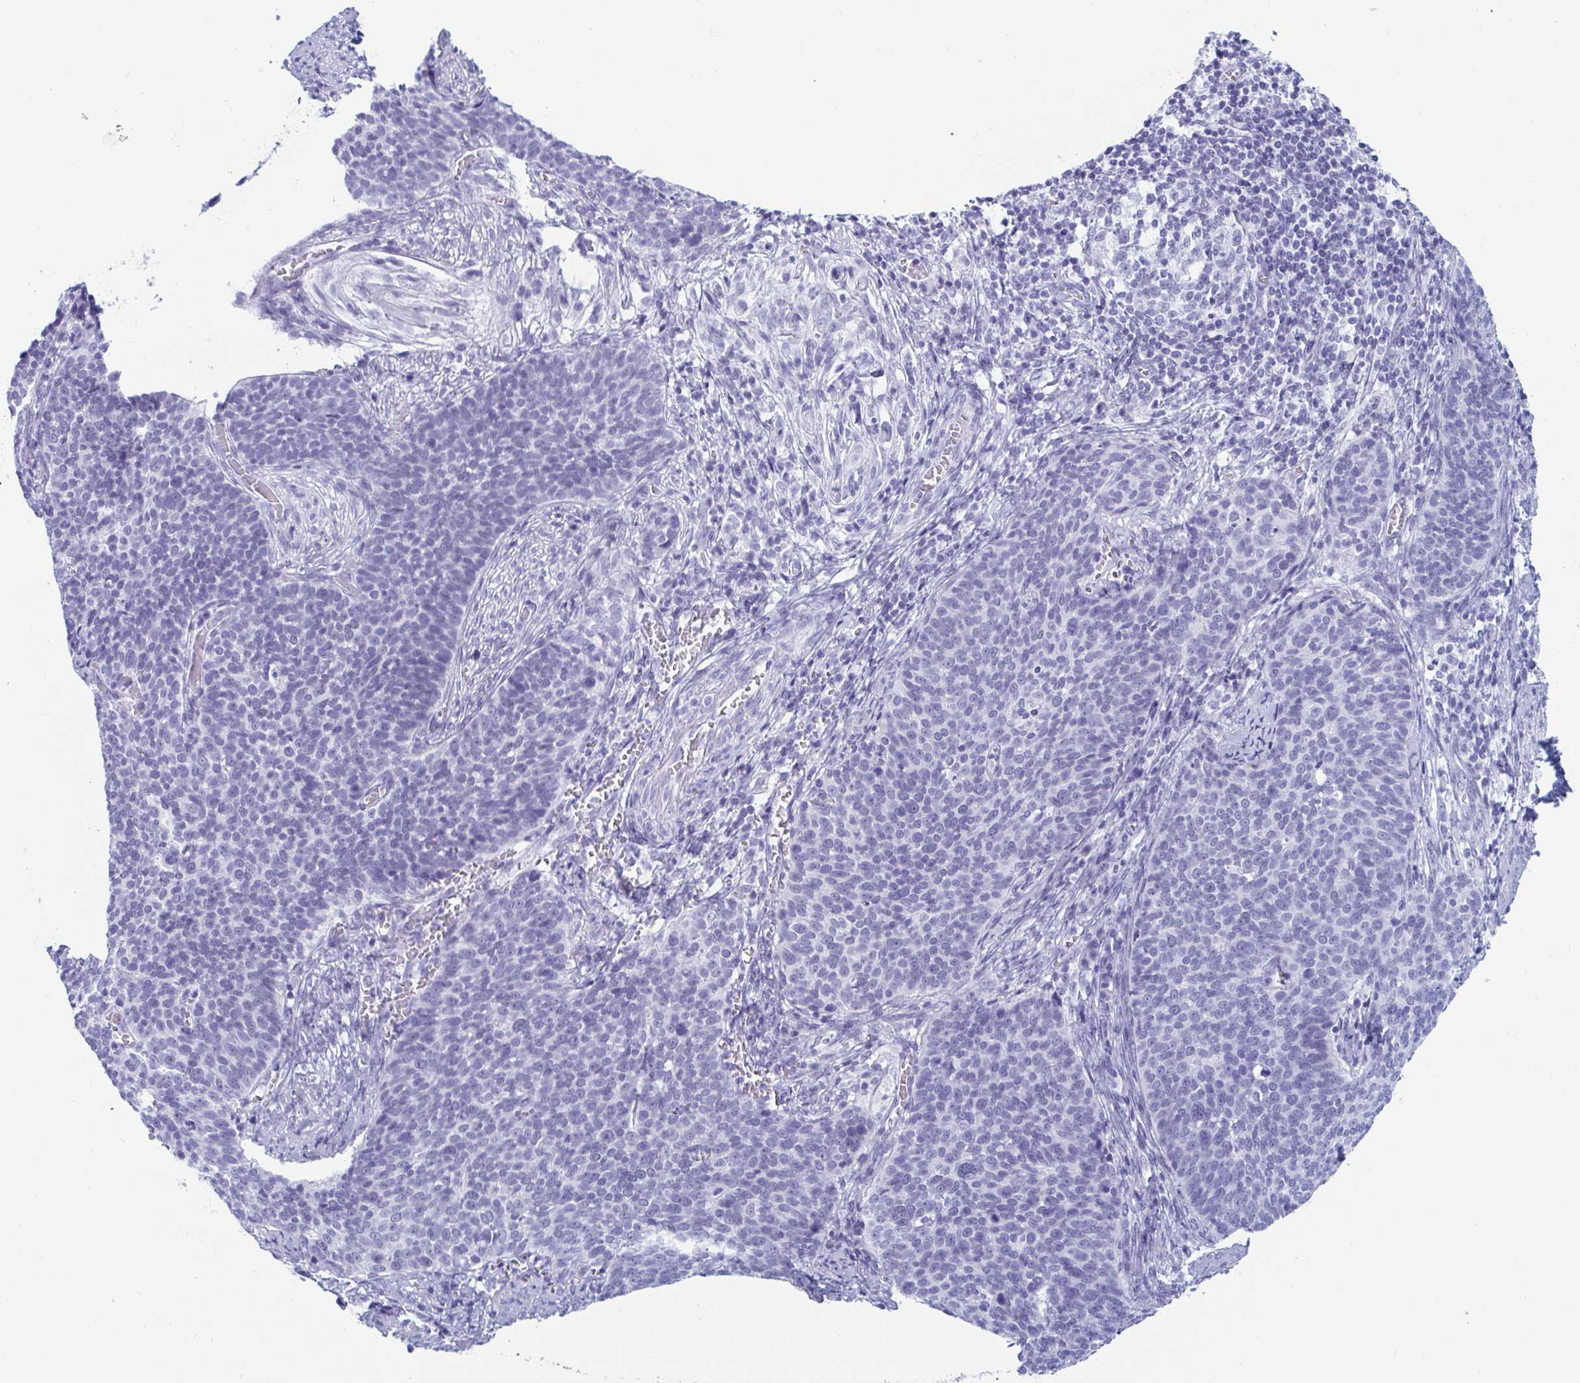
{"staining": {"intensity": "negative", "quantity": "none", "location": "none"}, "tissue": "cervical cancer", "cell_type": "Tumor cells", "image_type": "cancer", "snomed": [{"axis": "morphology", "description": "Normal tissue, NOS"}, {"axis": "morphology", "description": "Squamous cell carcinoma, NOS"}, {"axis": "topography", "description": "Cervix"}], "caption": "An image of cervical cancer (squamous cell carcinoma) stained for a protein exhibits no brown staining in tumor cells.", "gene": "GKN2", "patient": {"sex": "female", "age": 39}}